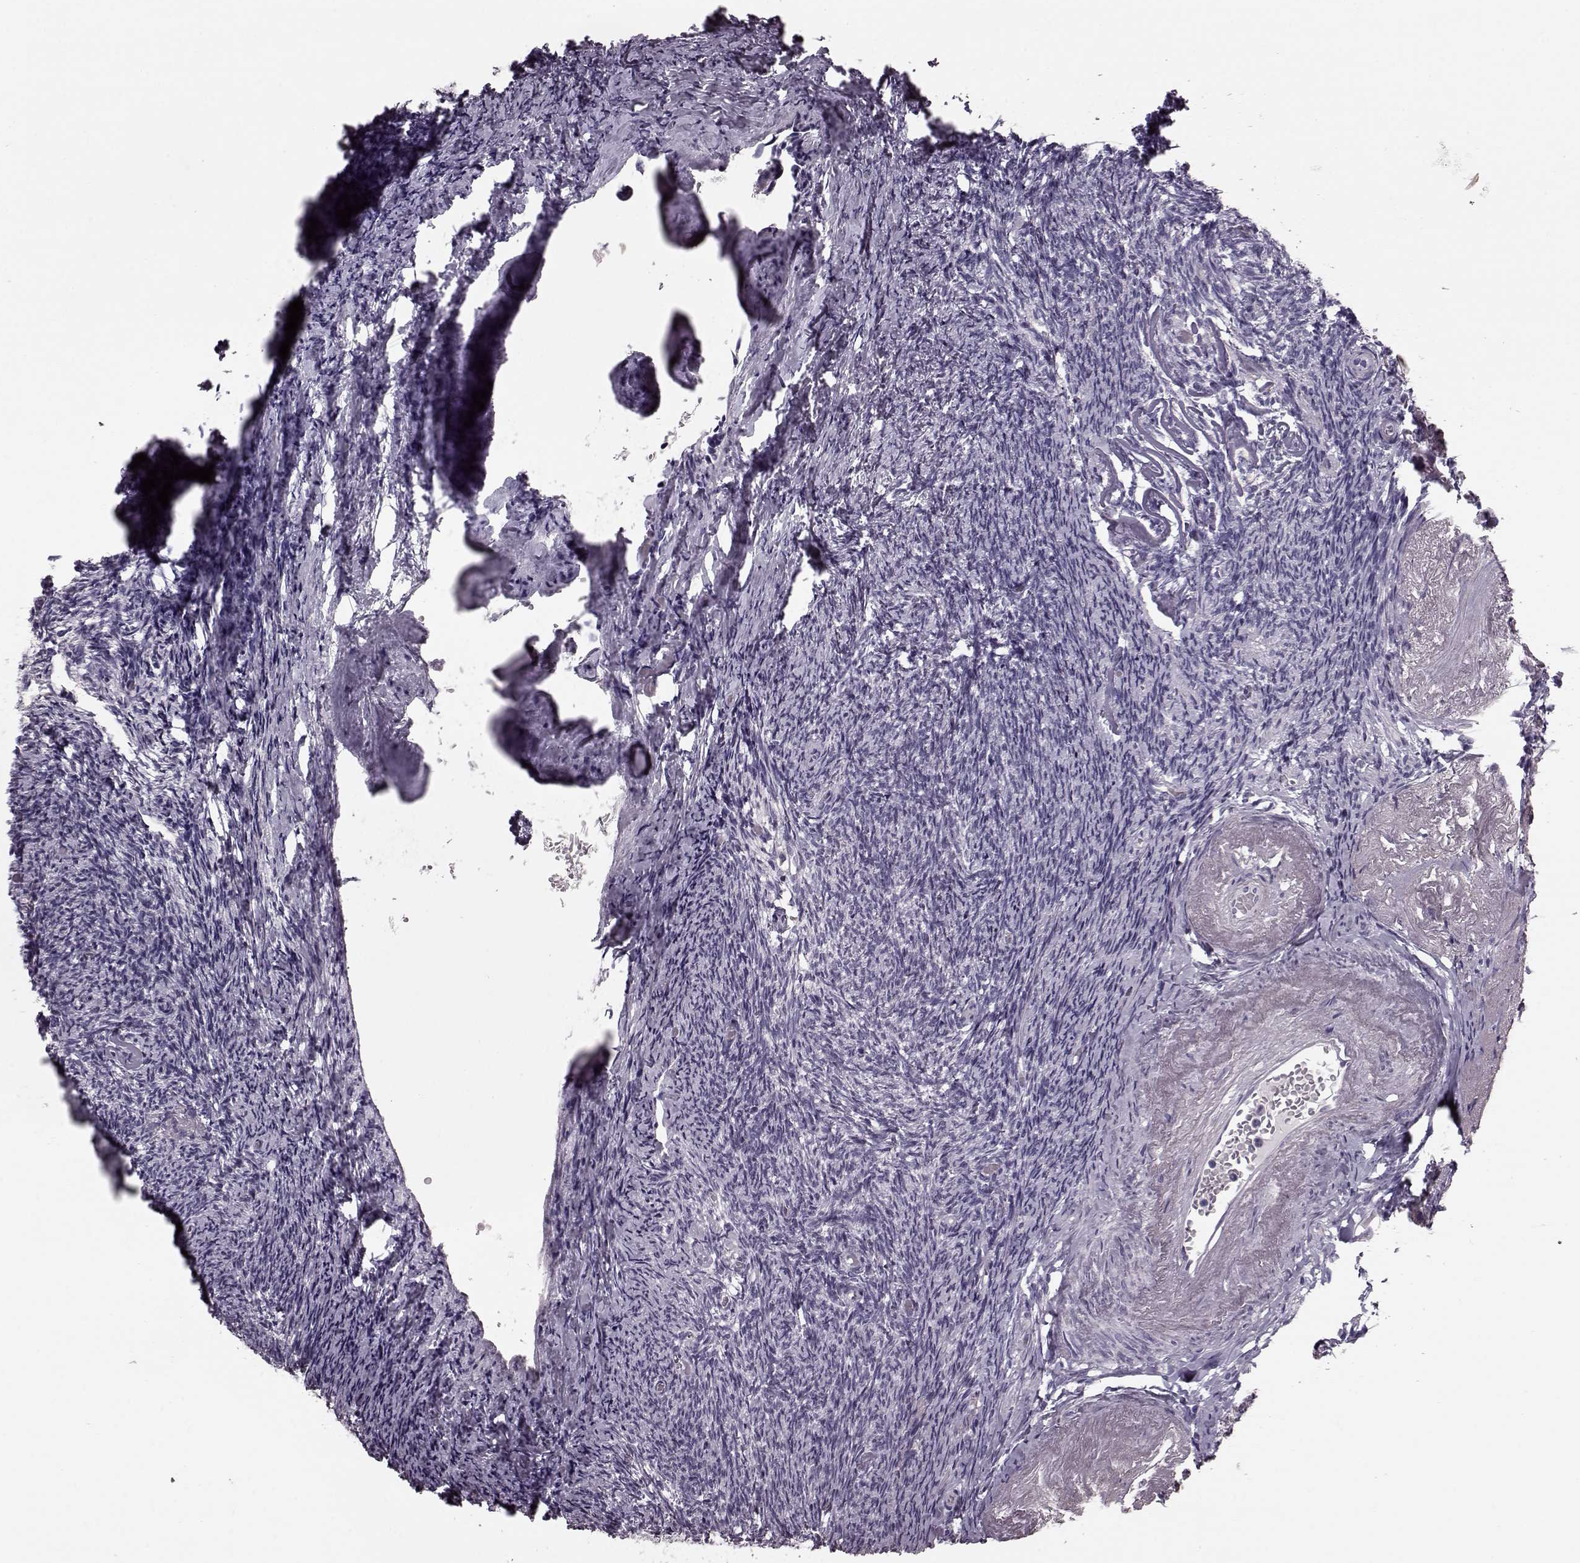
{"staining": {"intensity": "negative", "quantity": "none", "location": "none"}, "tissue": "ovary", "cell_type": "Follicle cells", "image_type": "normal", "snomed": [{"axis": "morphology", "description": "Normal tissue, NOS"}, {"axis": "topography", "description": "Ovary"}], "caption": "Follicle cells show no significant protein staining in unremarkable ovary. Brightfield microscopy of immunohistochemistry stained with DAB (3,3'-diaminobenzidine) (brown) and hematoxylin (blue), captured at high magnification.", "gene": "CST7", "patient": {"sex": "female", "age": 72}}